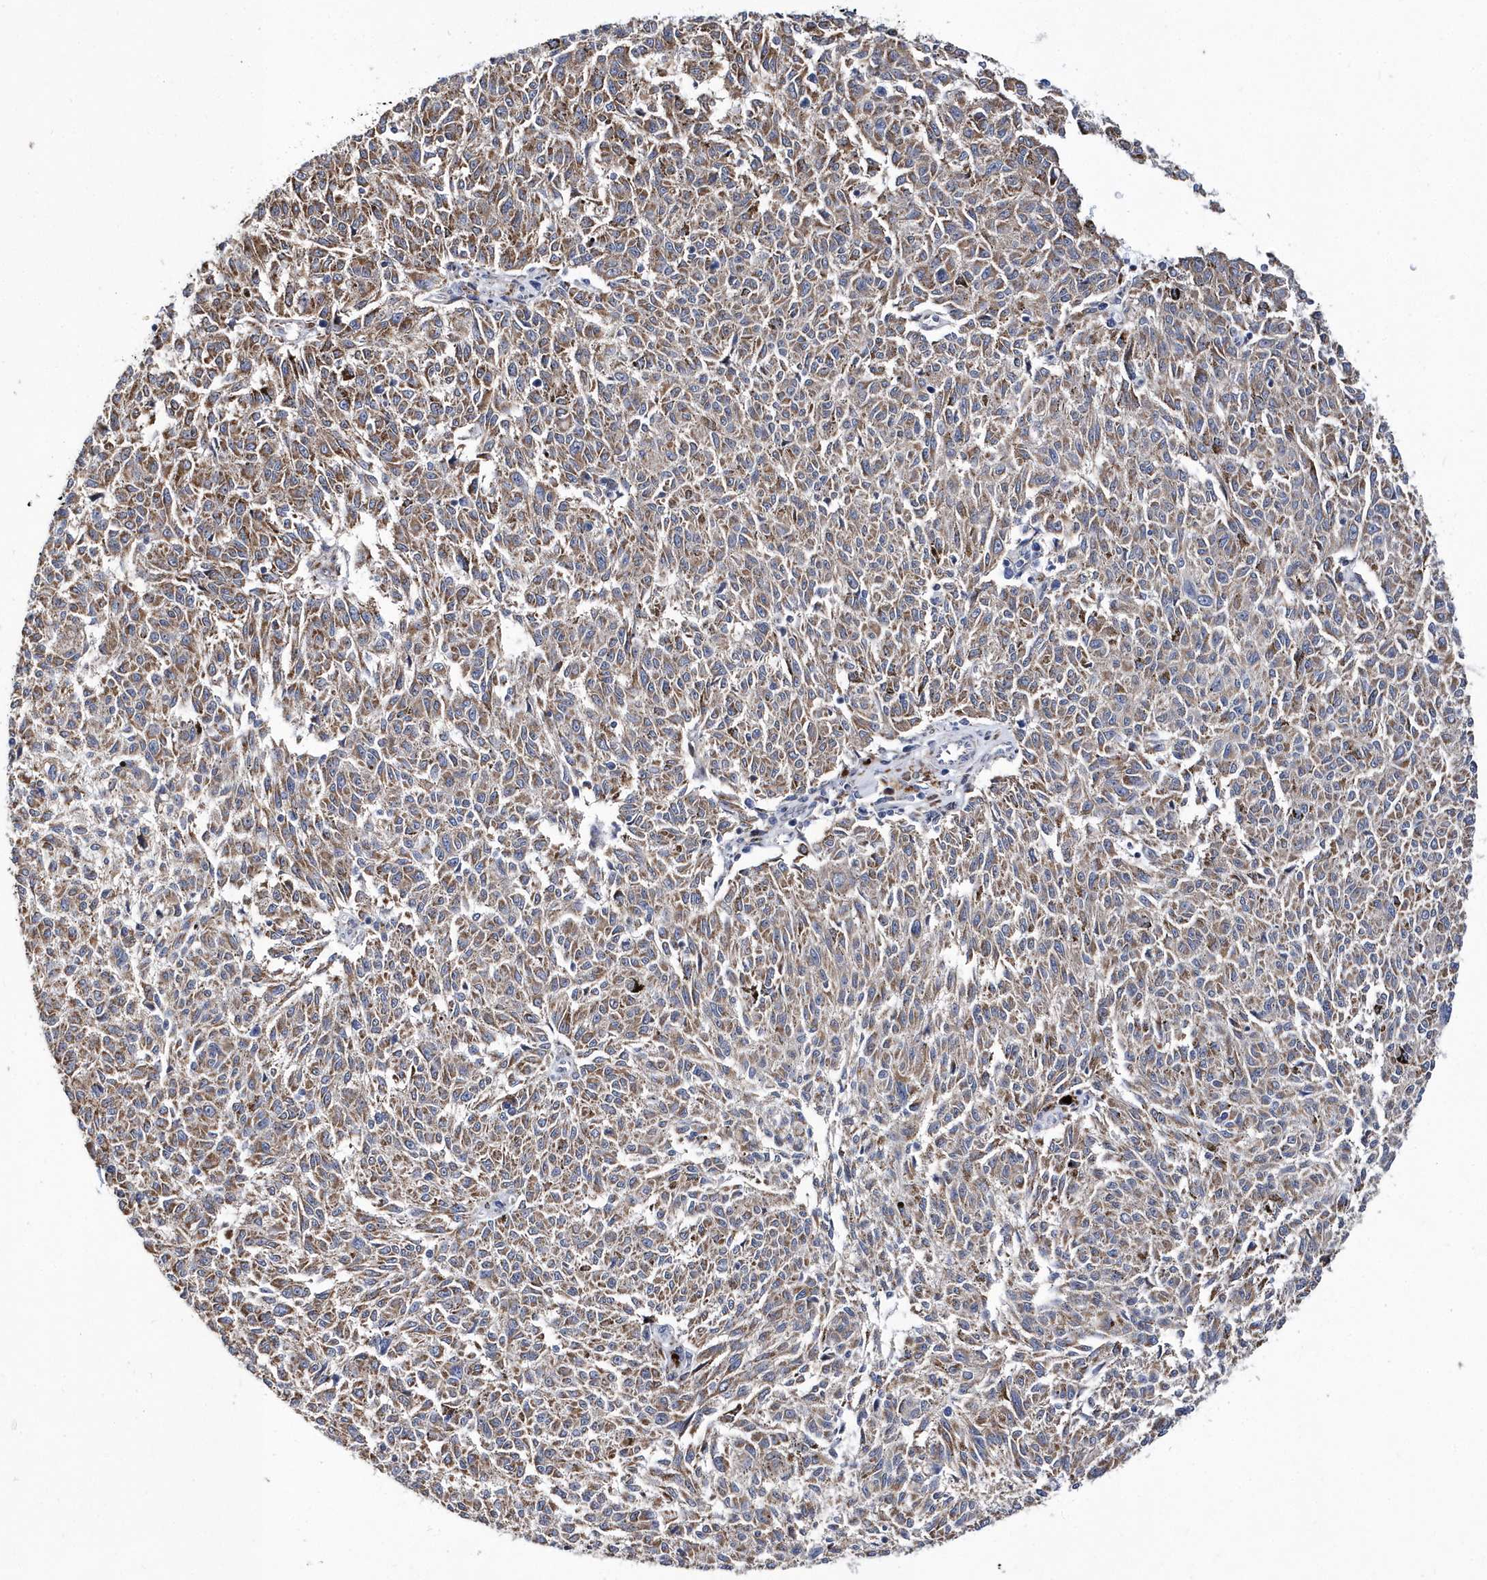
{"staining": {"intensity": "moderate", "quantity": ">75%", "location": "cytoplasmic/membranous"}, "tissue": "melanoma", "cell_type": "Tumor cells", "image_type": "cancer", "snomed": [{"axis": "morphology", "description": "Malignant melanoma, NOS"}, {"axis": "topography", "description": "Skin"}], "caption": "Tumor cells demonstrate moderate cytoplasmic/membranous staining in approximately >75% of cells in melanoma.", "gene": "SPATA5", "patient": {"sex": "female", "age": 72}}